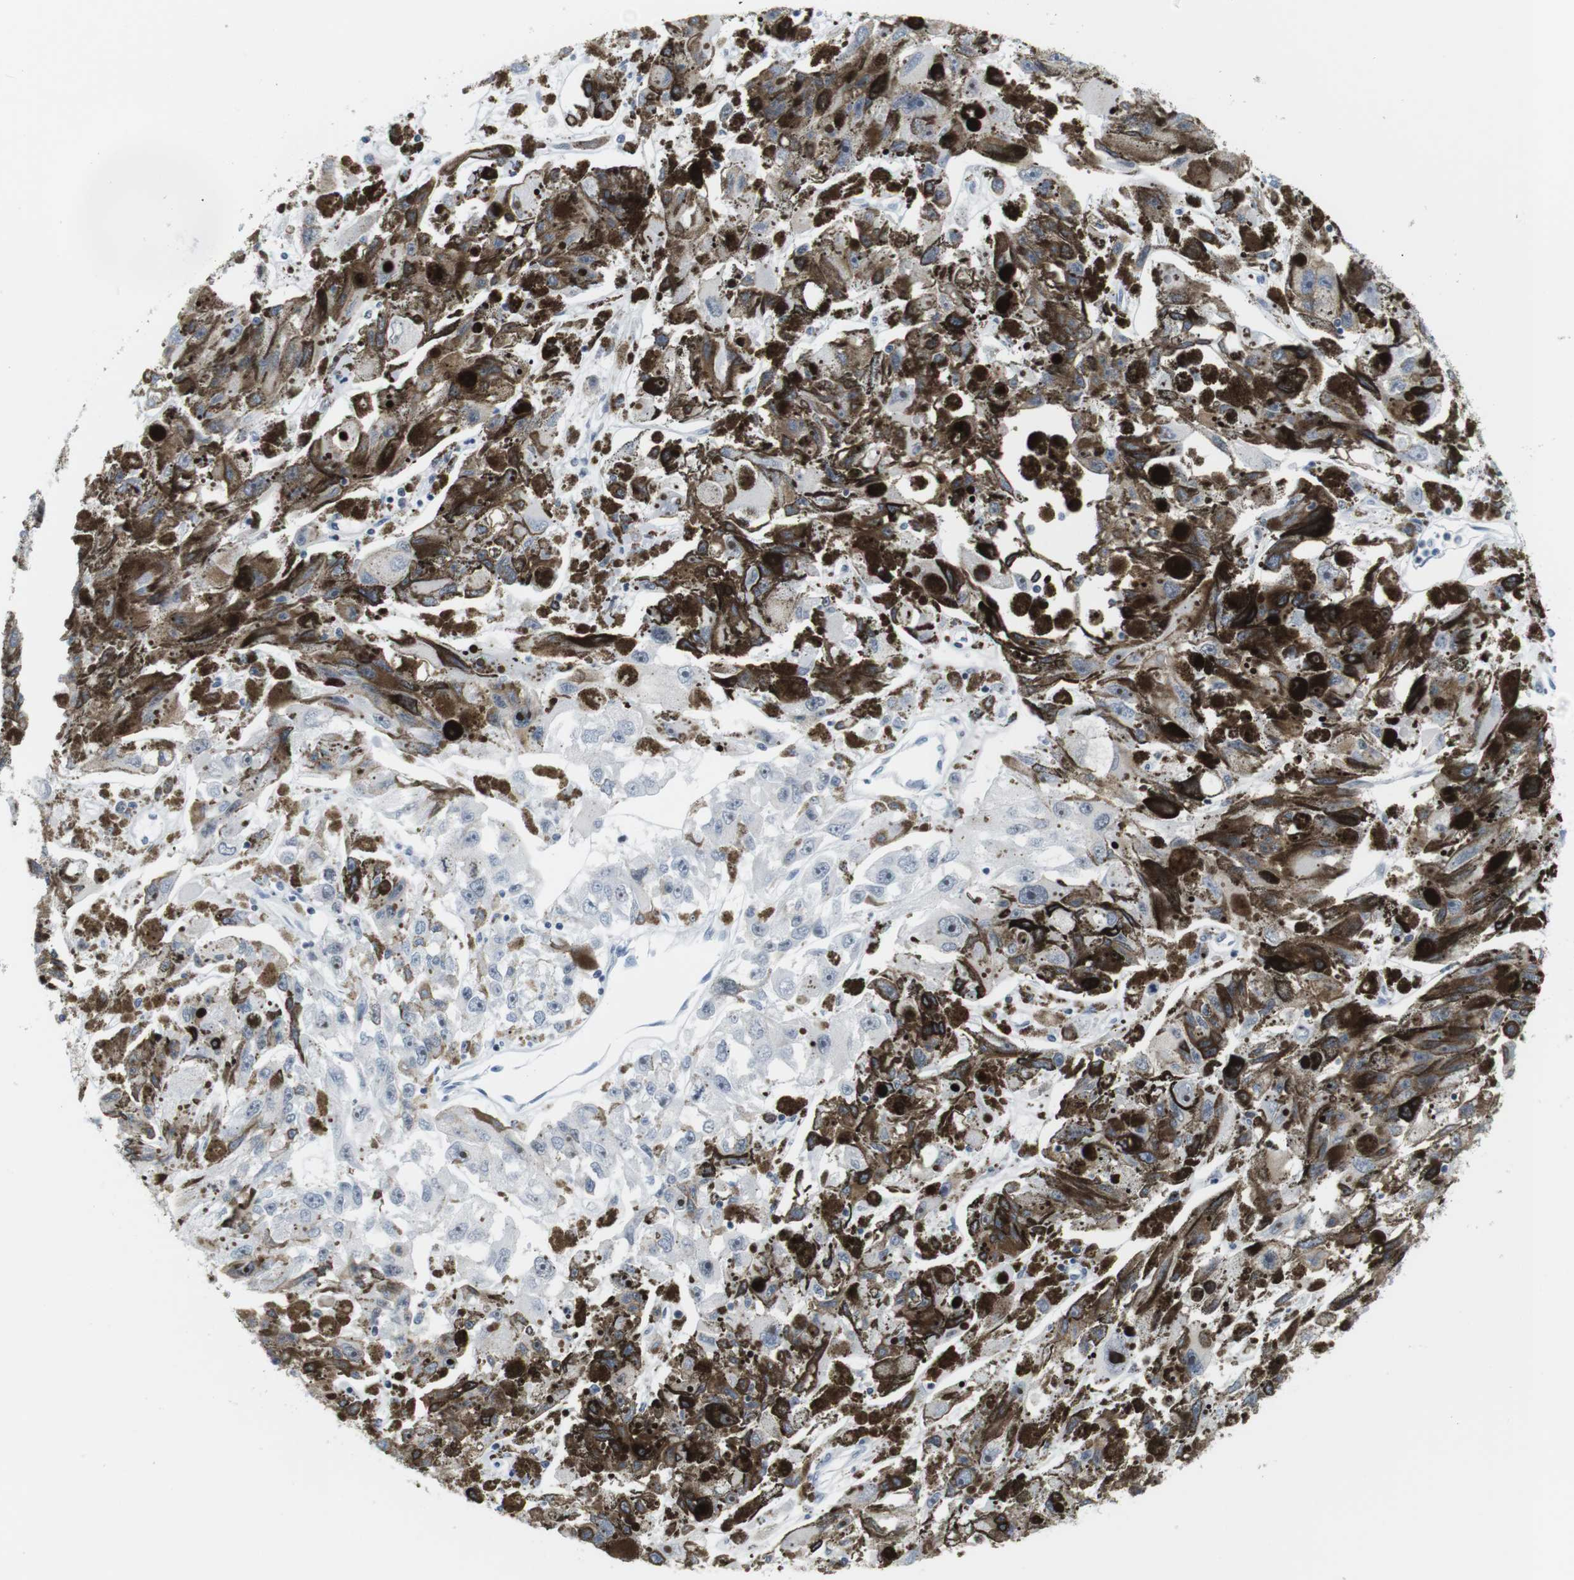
{"staining": {"intensity": "moderate", "quantity": "<25%", "location": "nuclear"}, "tissue": "melanoma", "cell_type": "Tumor cells", "image_type": "cancer", "snomed": [{"axis": "morphology", "description": "Malignant melanoma, NOS"}, {"axis": "topography", "description": "Skin"}], "caption": "Immunohistochemistry (IHC) of human melanoma reveals low levels of moderate nuclear staining in approximately <25% of tumor cells.", "gene": "NIFK", "patient": {"sex": "female", "age": 104}}